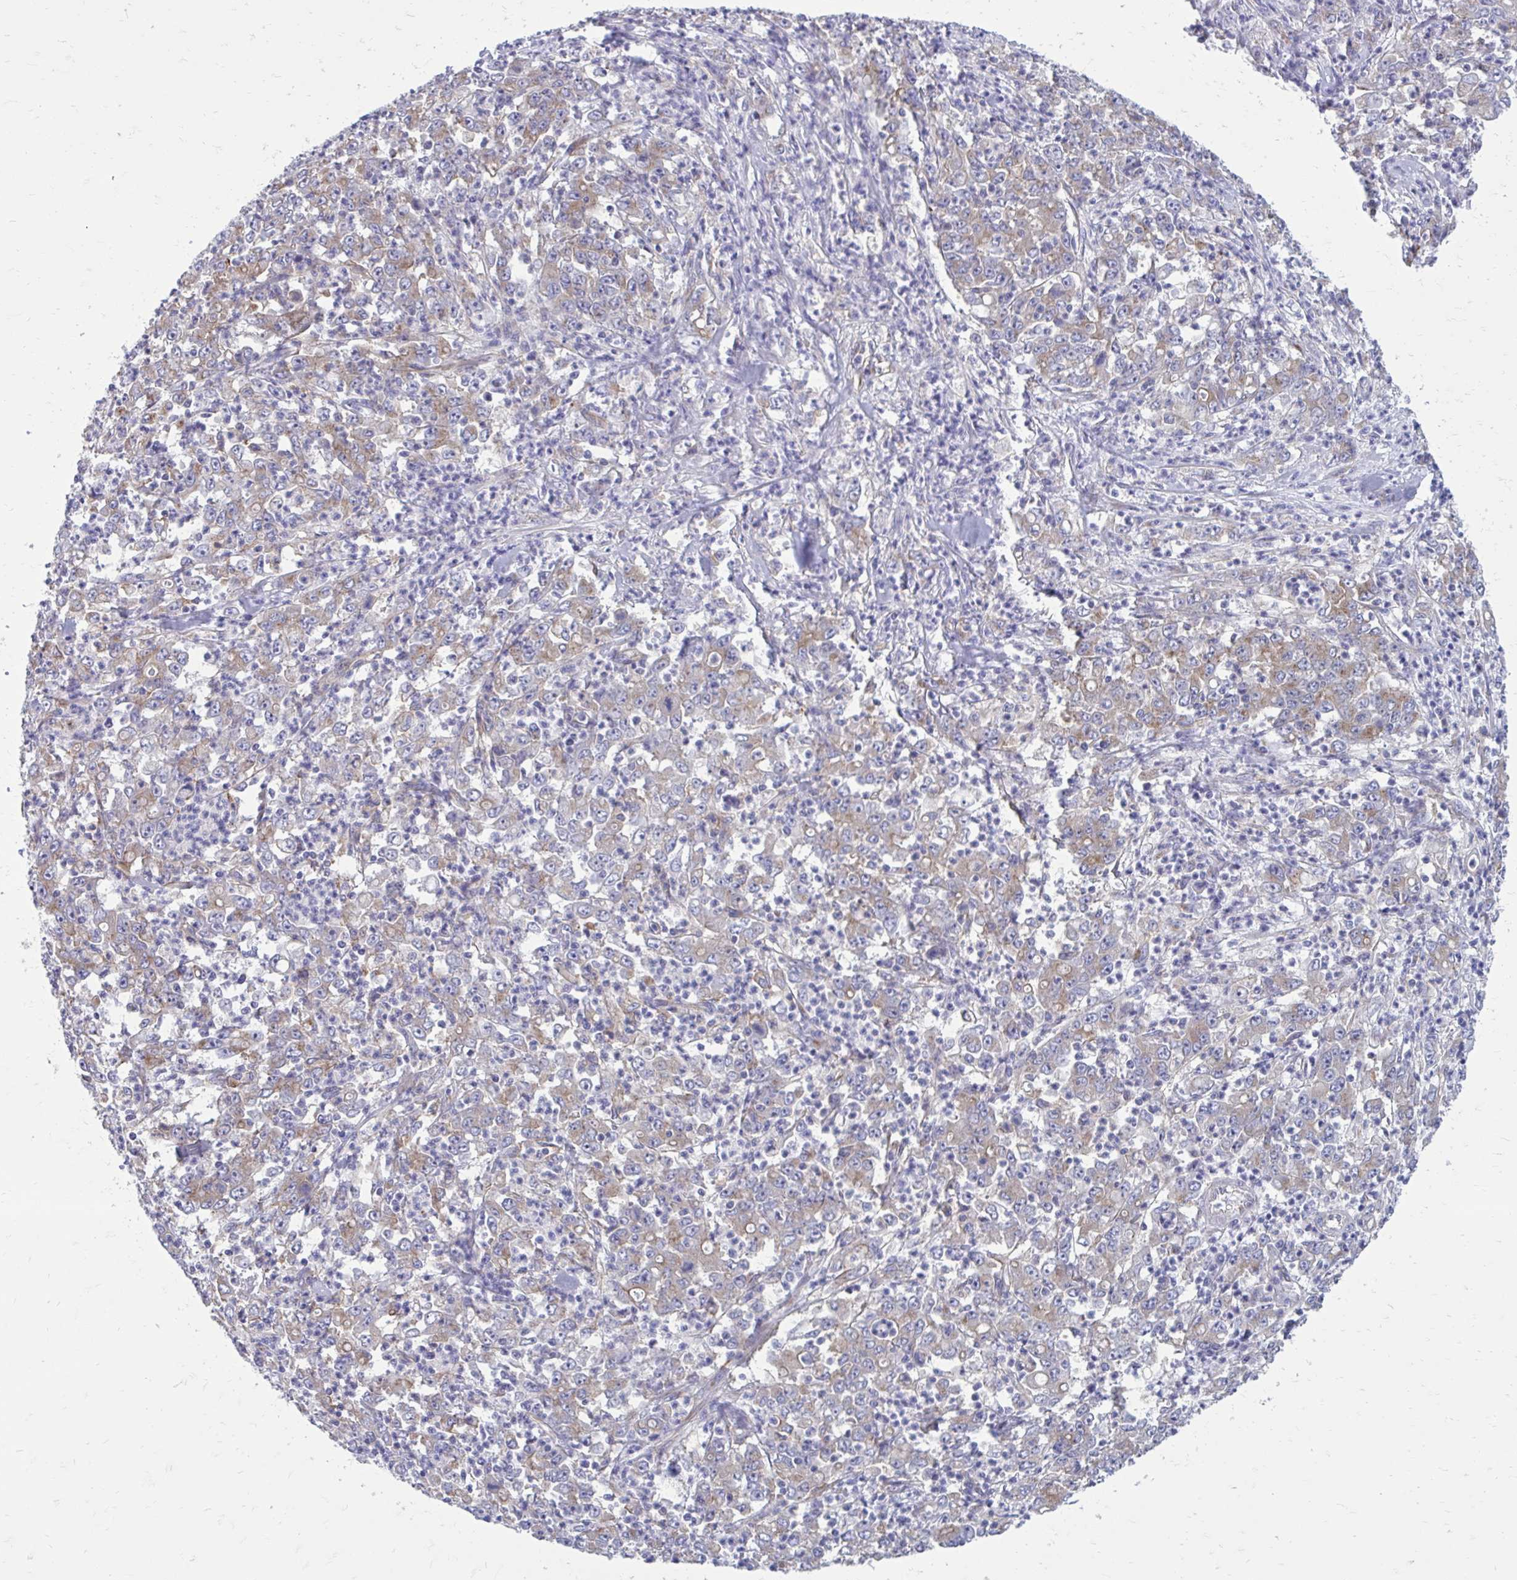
{"staining": {"intensity": "weak", "quantity": "25%-75%", "location": "cytoplasmic/membranous"}, "tissue": "stomach cancer", "cell_type": "Tumor cells", "image_type": "cancer", "snomed": [{"axis": "morphology", "description": "Adenocarcinoma, NOS"}, {"axis": "topography", "description": "Stomach, lower"}], "caption": "Immunohistochemistry (IHC) of adenocarcinoma (stomach) exhibits low levels of weak cytoplasmic/membranous expression in approximately 25%-75% of tumor cells.", "gene": "CLTA", "patient": {"sex": "female", "age": 71}}